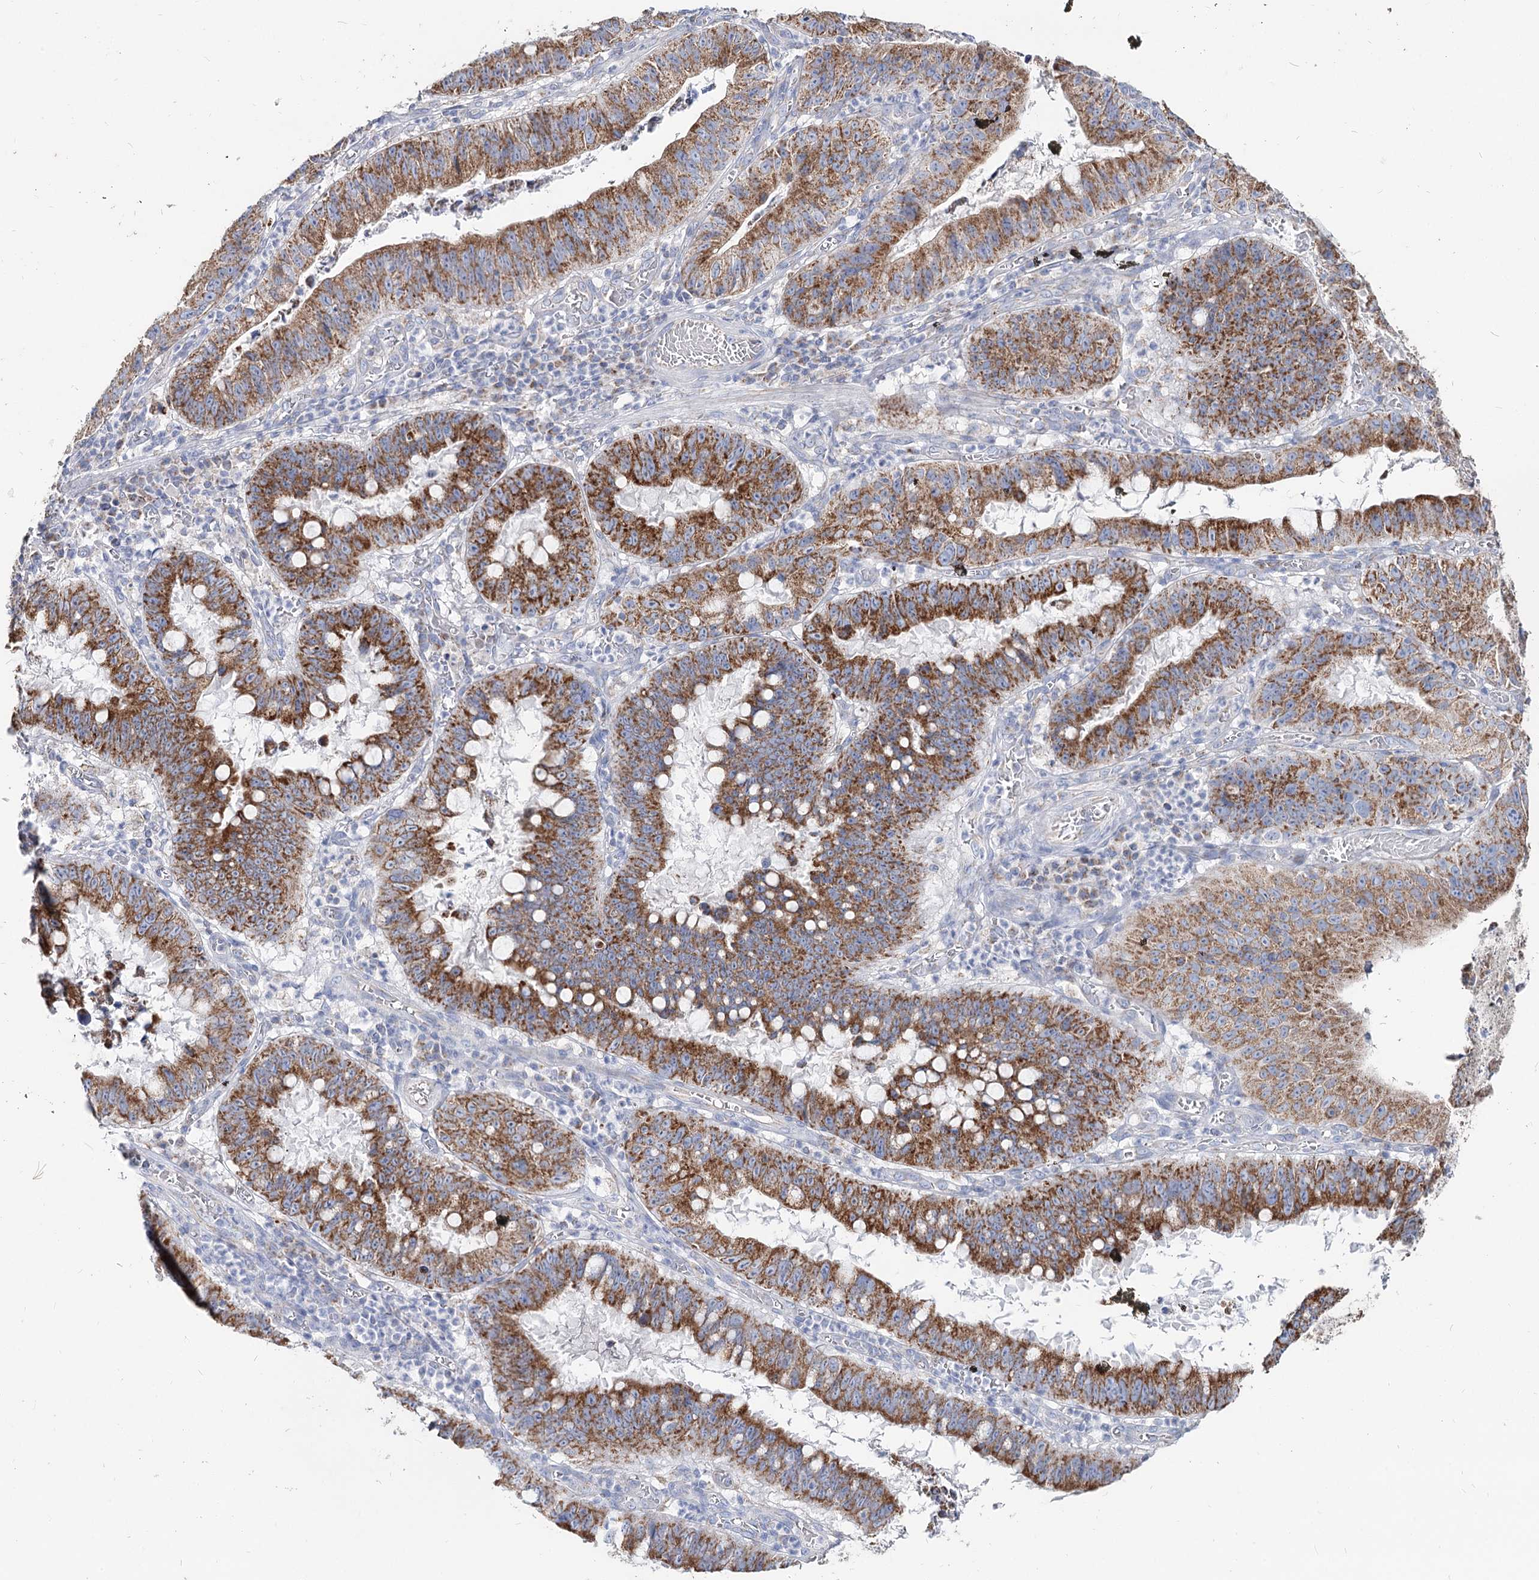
{"staining": {"intensity": "strong", "quantity": ">75%", "location": "cytoplasmic/membranous"}, "tissue": "stomach cancer", "cell_type": "Tumor cells", "image_type": "cancer", "snomed": [{"axis": "morphology", "description": "Adenocarcinoma, NOS"}, {"axis": "topography", "description": "Stomach"}], "caption": "Immunohistochemical staining of human stomach cancer (adenocarcinoma) demonstrates high levels of strong cytoplasmic/membranous positivity in approximately >75% of tumor cells. The protein is stained brown, and the nuclei are stained in blue (DAB IHC with brightfield microscopy, high magnification).", "gene": "MCCC2", "patient": {"sex": "male", "age": 59}}